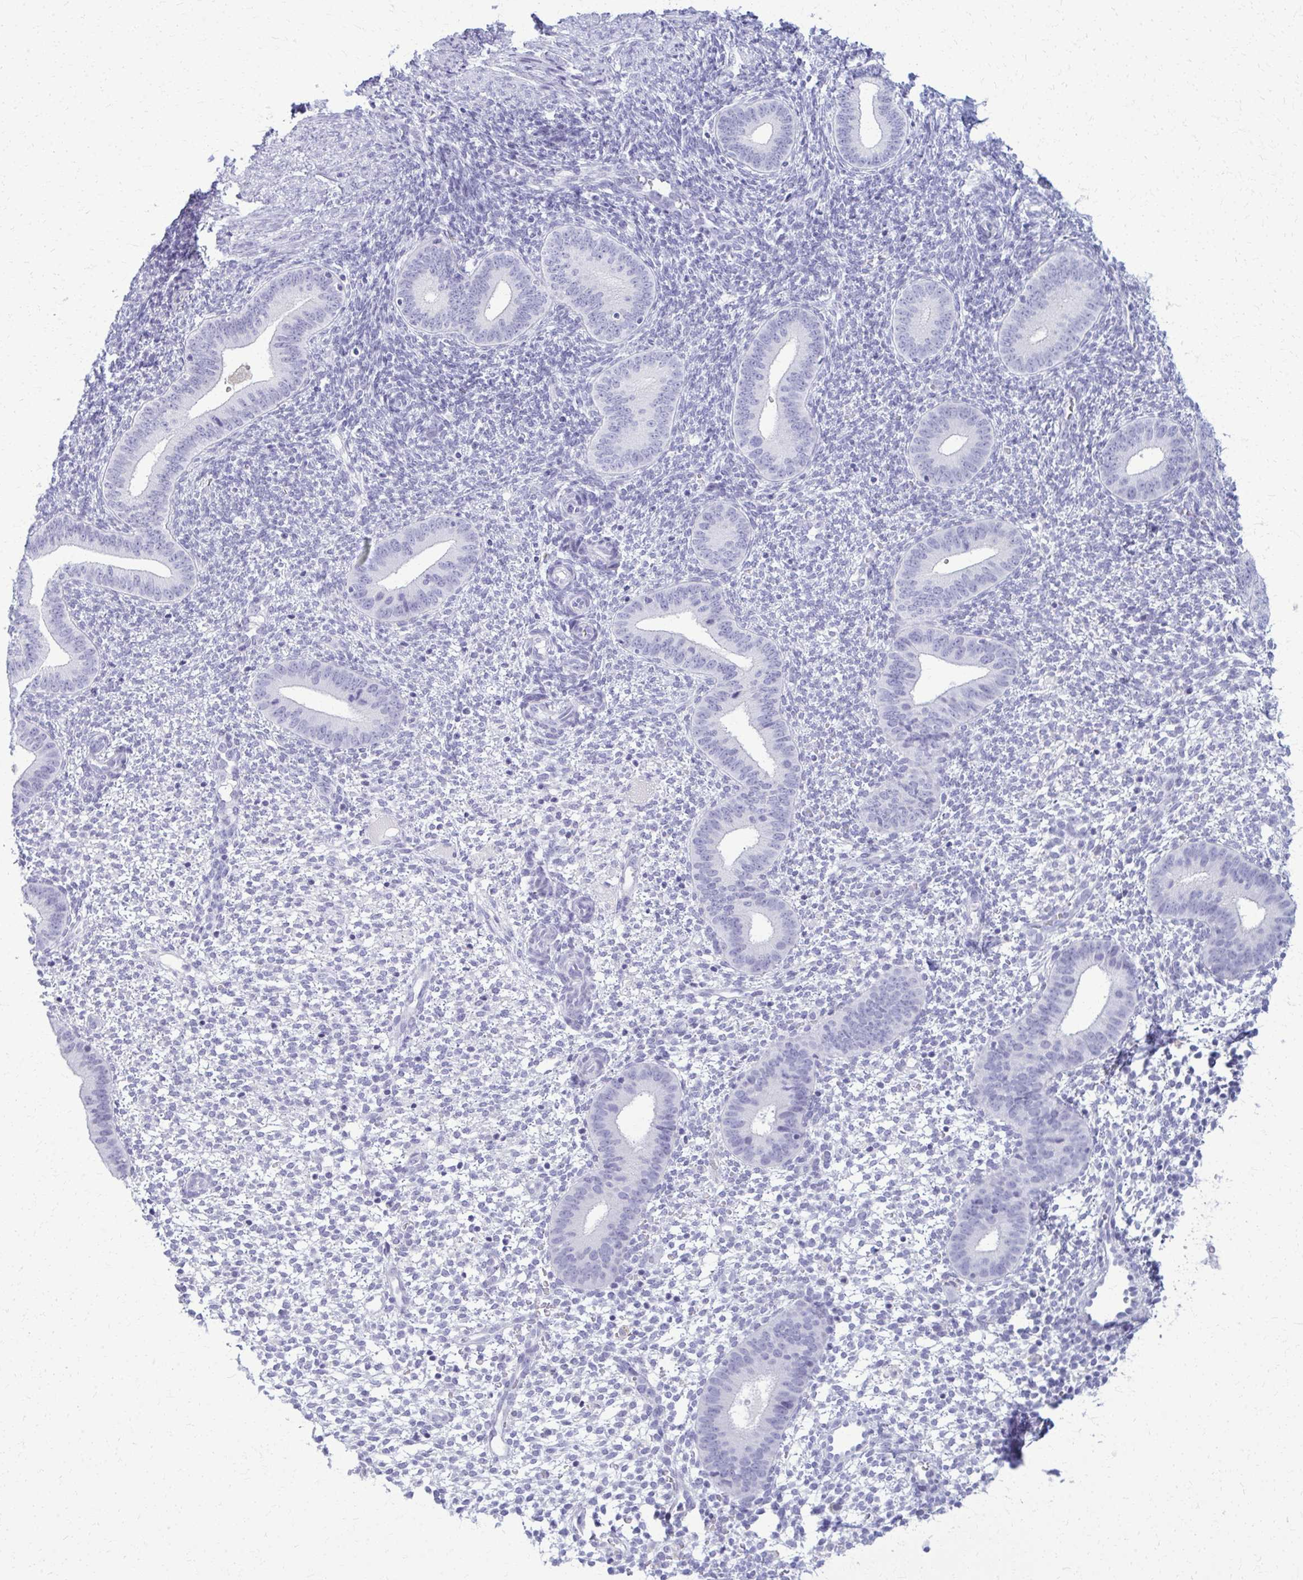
{"staining": {"intensity": "negative", "quantity": "none", "location": "none"}, "tissue": "endometrium", "cell_type": "Cells in endometrial stroma", "image_type": "normal", "snomed": [{"axis": "morphology", "description": "Normal tissue, NOS"}, {"axis": "topography", "description": "Endometrium"}], "caption": "A histopathology image of human endometrium is negative for staining in cells in endometrial stroma. (IHC, brightfield microscopy, high magnification).", "gene": "ACSM2A", "patient": {"sex": "female", "age": 40}}